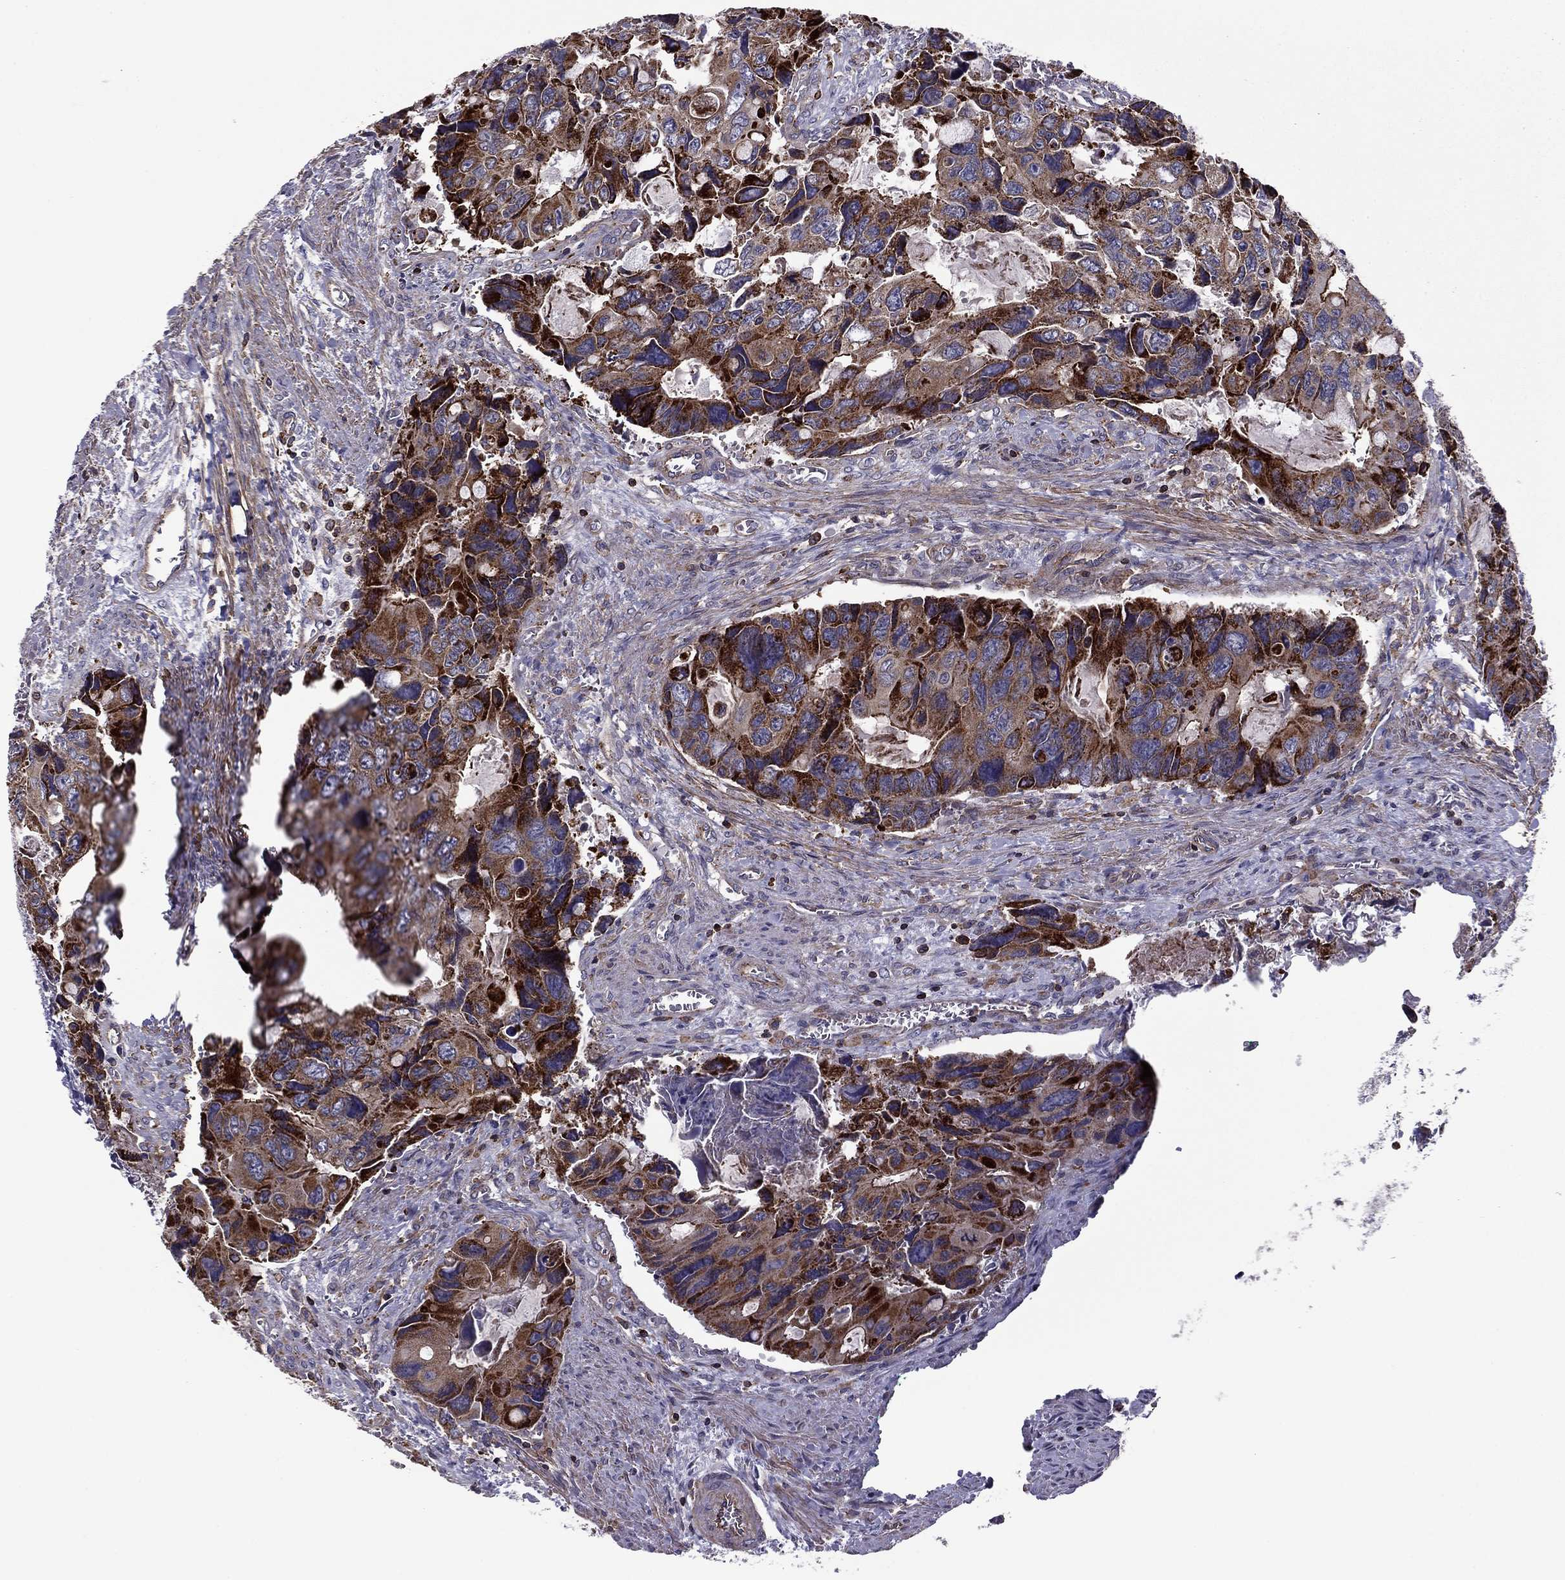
{"staining": {"intensity": "strong", "quantity": "25%-75%", "location": "cytoplasmic/membranous"}, "tissue": "colorectal cancer", "cell_type": "Tumor cells", "image_type": "cancer", "snomed": [{"axis": "morphology", "description": "Adenocarcinoma, NOS"}, {"axis": "topography", "description": "Rectum"}], "caption": "Strong cytoplasmic/membranous expression for a protein is appreciated in approximately 25%-75% of tumor cells of colorectal adenocarcinoma using IHC.", "gene": "ALG6", "patient": {"sex": "male", "age": 62}}